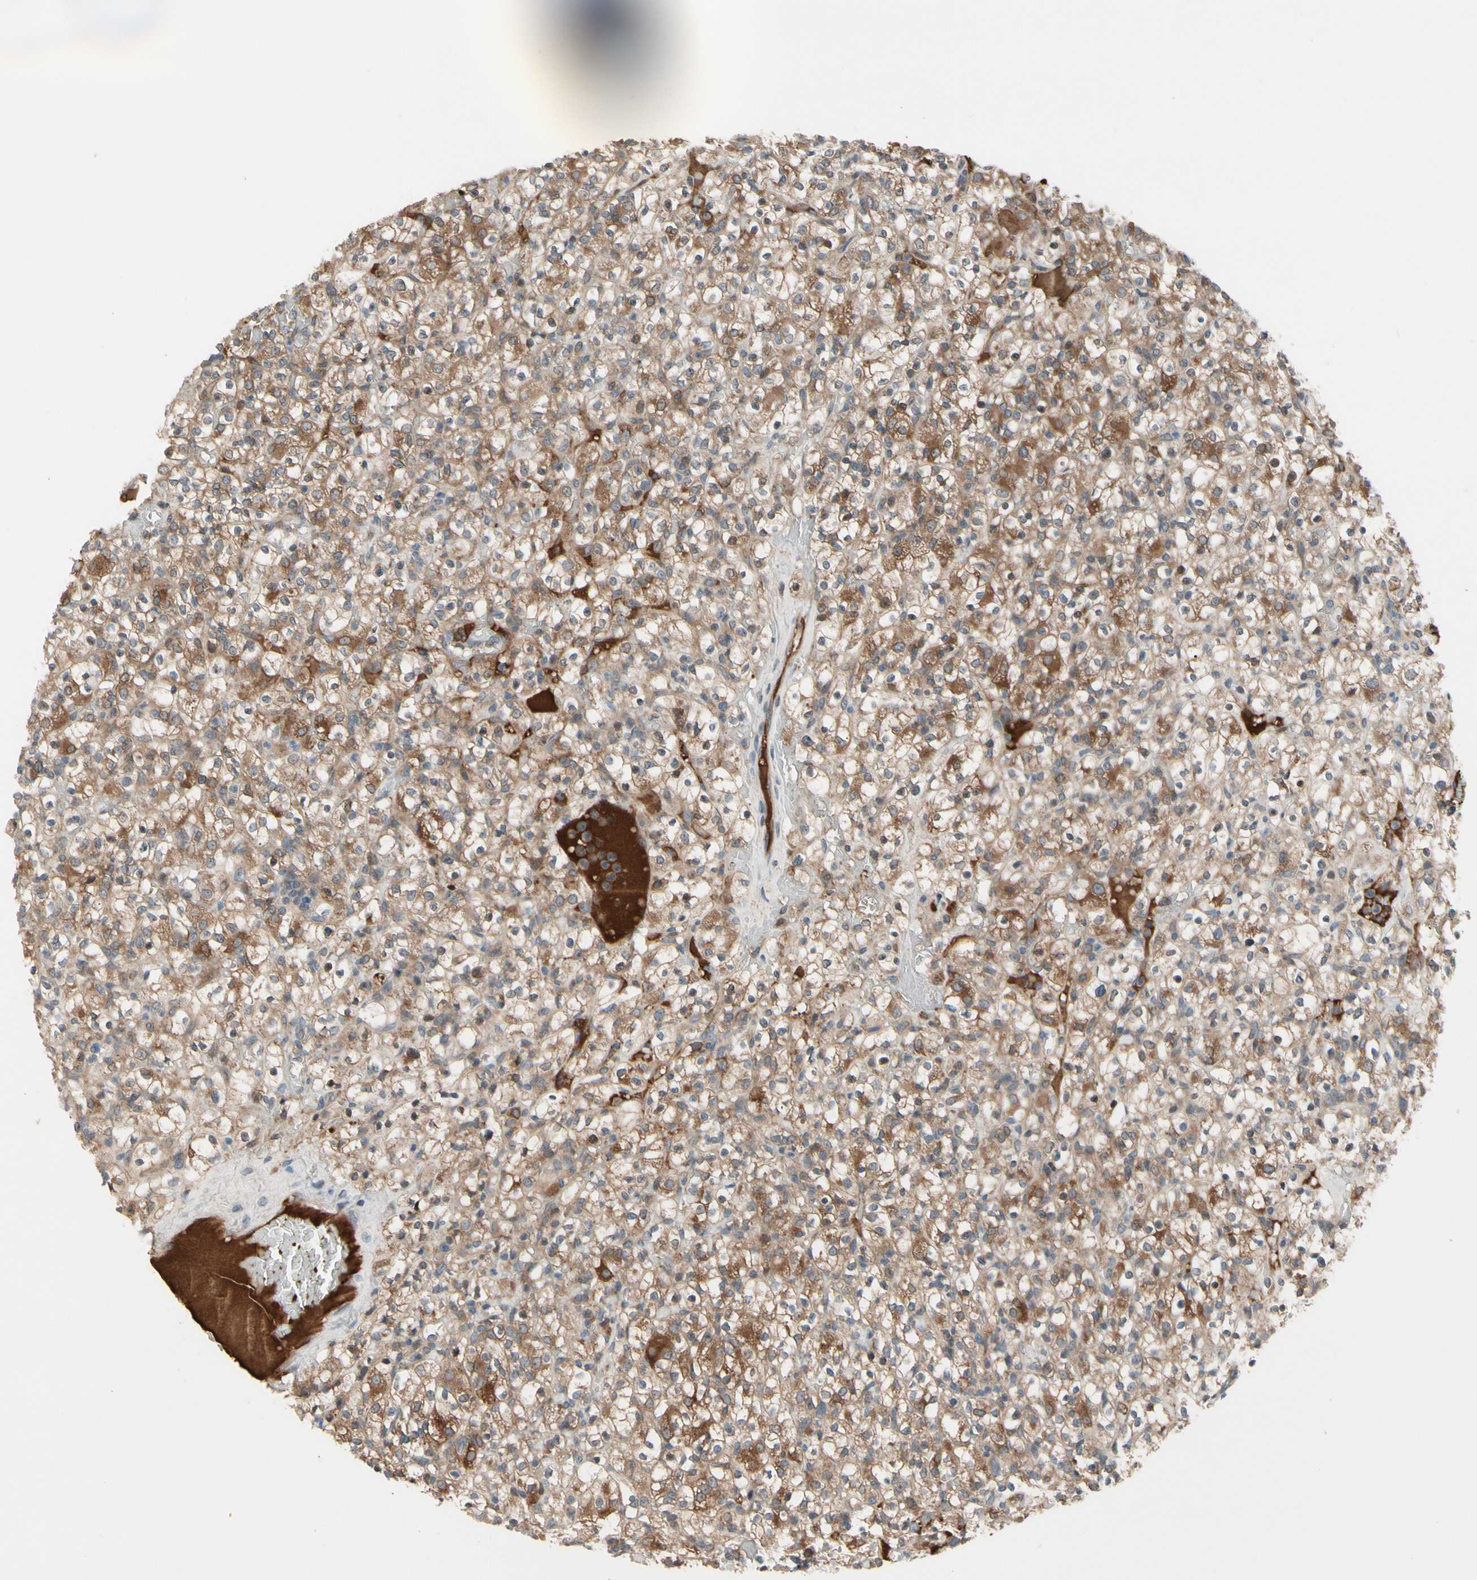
{"staining": {"intensity": "moderate", "quantity": ">75%", "location": "cytoplasmic/membranous"}, "tissue": "renal cancer", "cell_type": "Tumor cells", "image_type": "cancer", "snomed": [{"axis": "morphology", "description": "Normal tissue, NOS"}, {"axis": "morphology", "description": "Adenocarcinoma, NOS"}, {"axis": "topography", "description": "Kidney"}], "caption": "This photomicrograph shows IHC staining of adenocarcinoma (renal), with medium moderate cytoplasmic/membranous expression in about >75% of tumor cells.", "gene": "SNX29", "patient": {"sex": "female", "age": 72}}